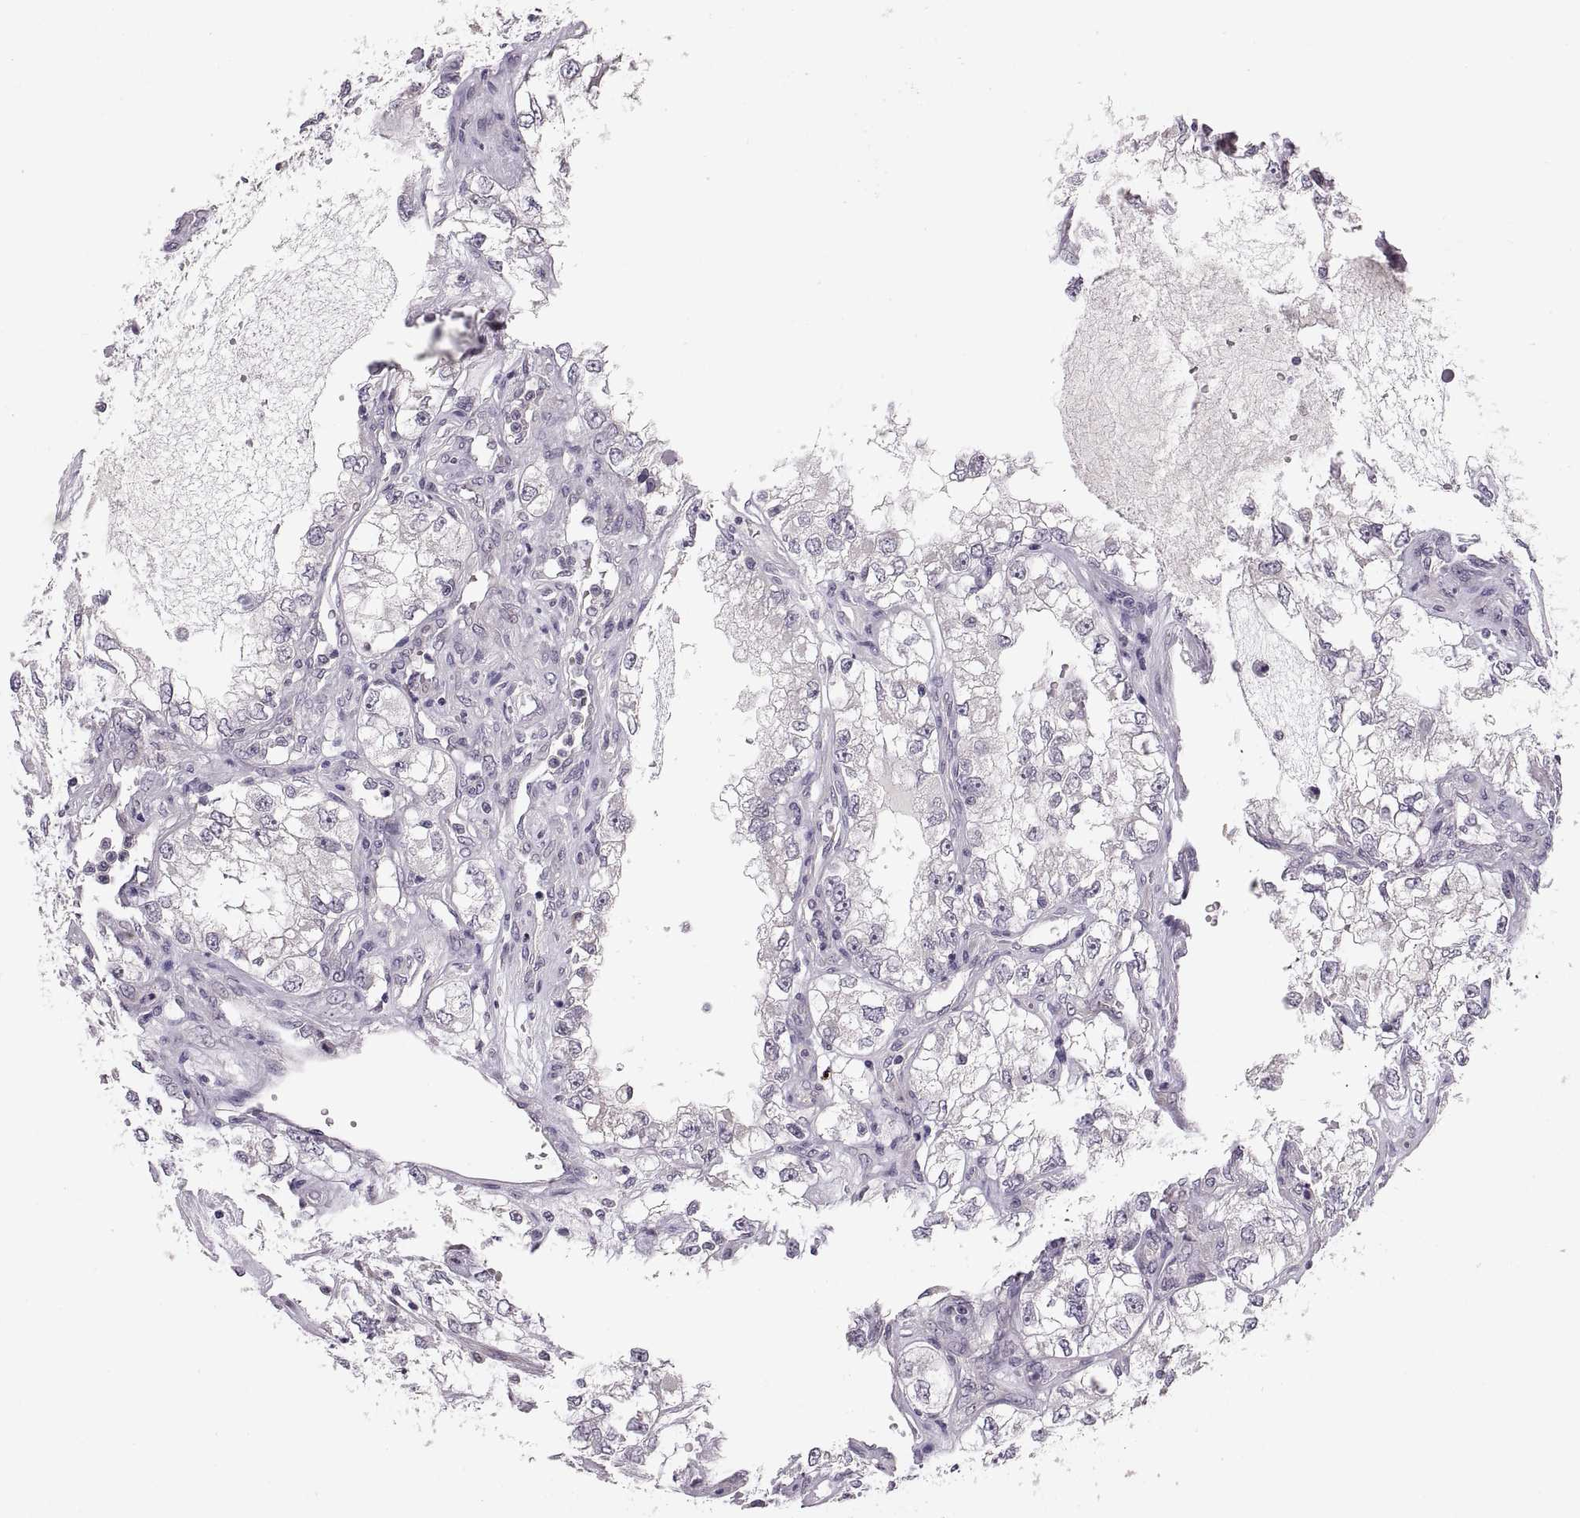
{"staining": {"intensity": "negative", "quantity": "none", "location": "none"}, "tissue": "renal cancer", "cell_type": "Tumor cells", "image_type": "cancer", "snomed": [{"axis": "morphology", "description": "Adenocarcinoma, NOS"}, {"axis": "topography", "description": "Kidney"}], "caption": "This is a photomicrograph of immunohistochemistry staining of adenocarcinoma (renal), which shows no expression in tumor cells. The staining was performed using DAB (3,3'-diaminobenzidine) to visualize the protein expression in brown, while the nuclei were stained in blue with hematoxylin (Magnification: 20x).", "gene": "ADH6", "patient": {"sex": "female", "age": 59}}